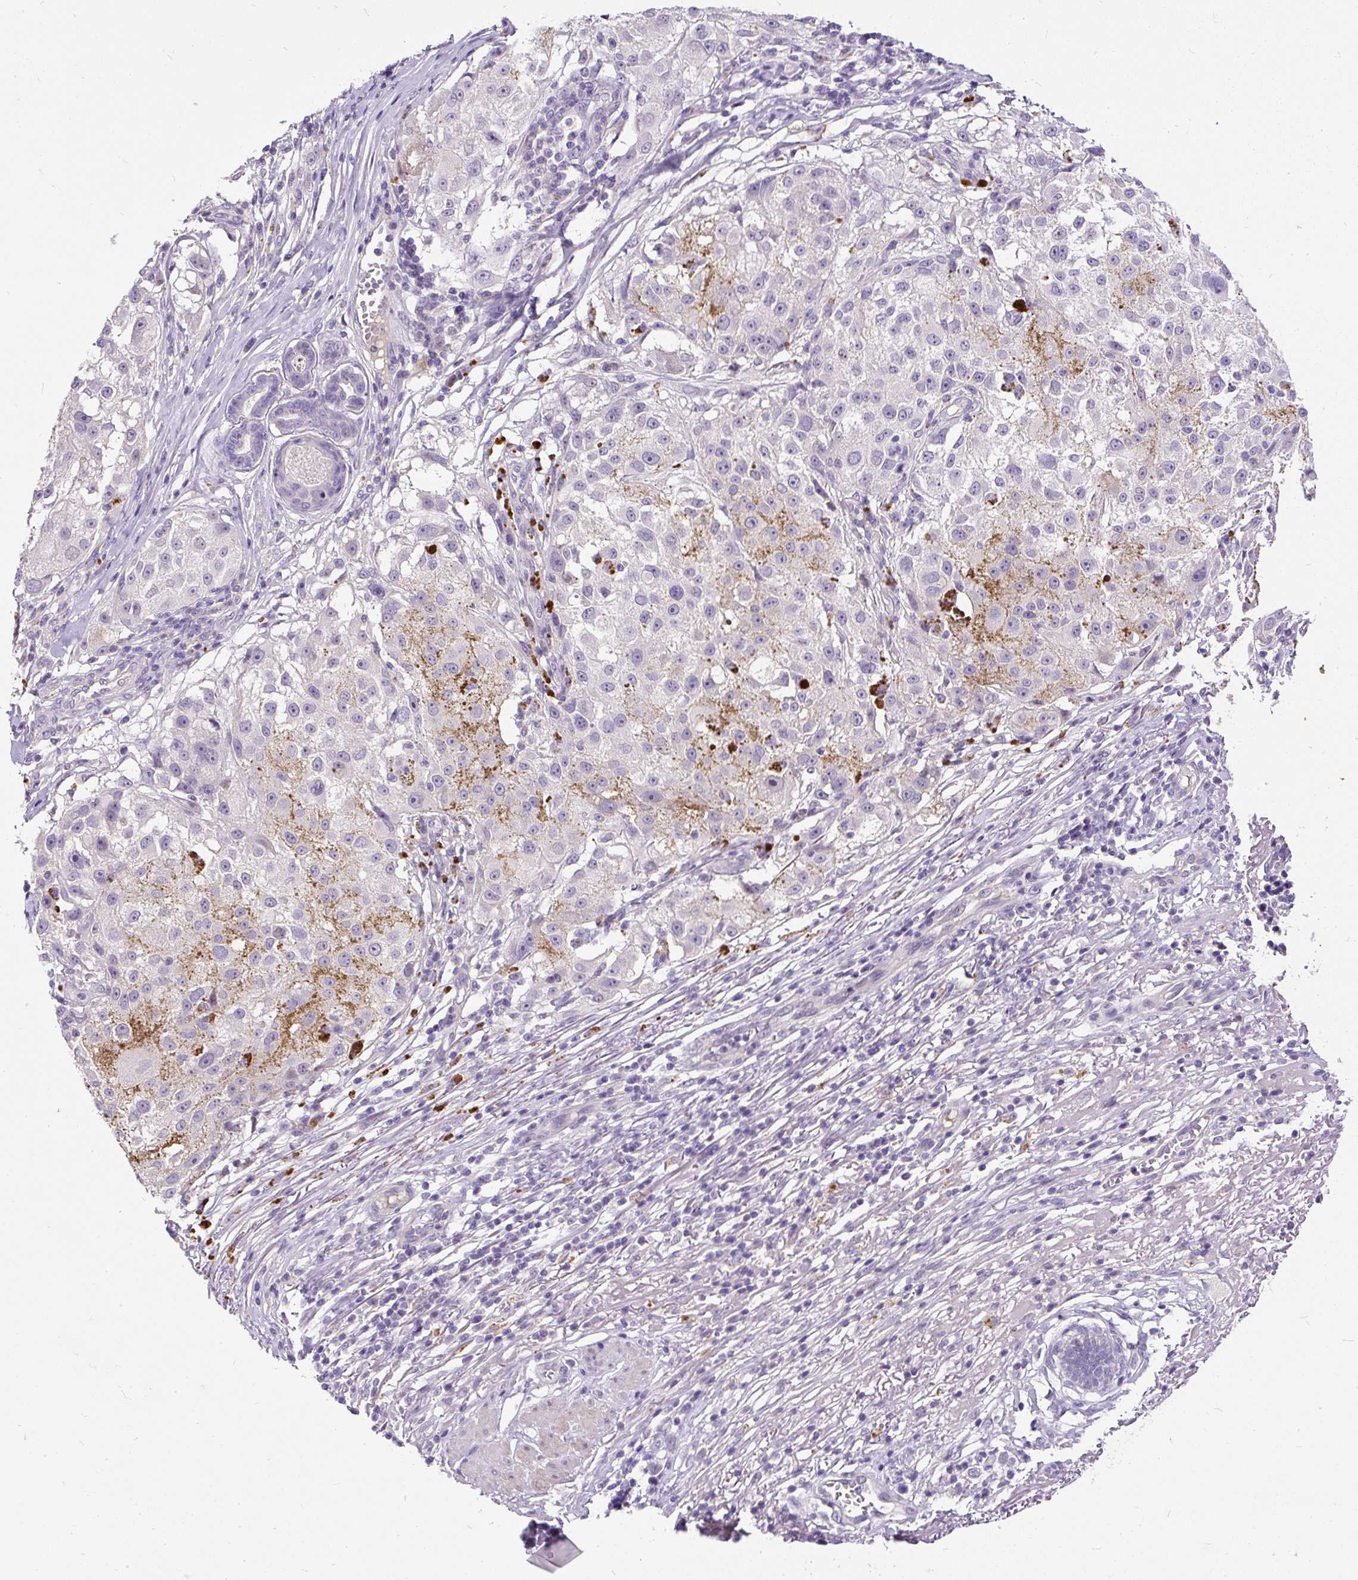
{"staining": {"intensity": "negative", "quantity": "none", "location": "none"}, "tissue": "melanoma", "cell_type": "Tumor cells", "image_type": "cancer", "snomed": [{"axis": "morphology", "description": "Necrosis, NOS"}, {"axis": "morphology", "description": "Malignant melanoma, NOS"}, {"axis": "topography", "description": "Skin"}], "caption": "Tumor cells show no significant protein expression in malignant melanoma.", "gene": "KRTAP20-3", "patient": {"sex": "female", "age": 87}}